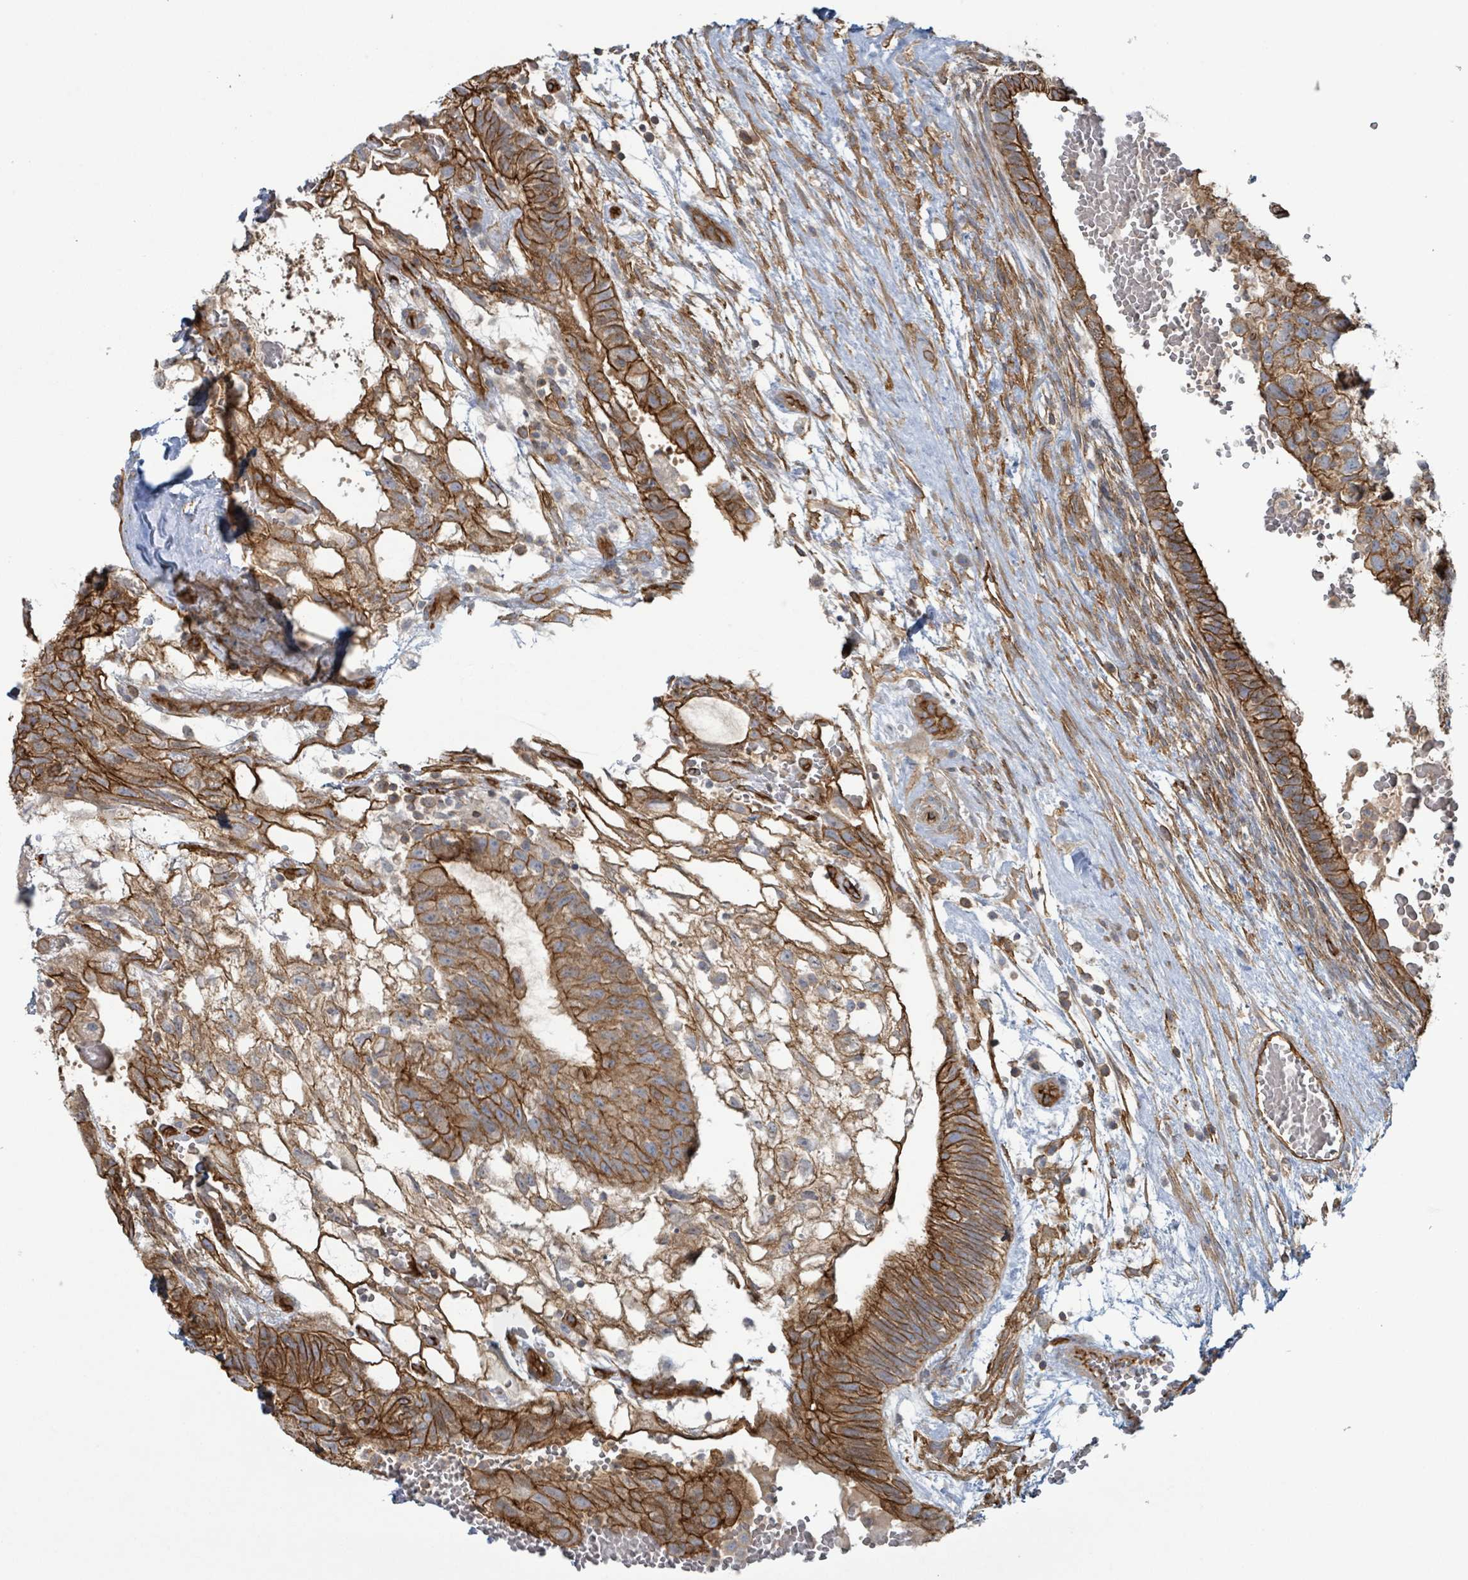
{"staining": {"intensity": "strong", "quantity": ">75%", "location": "cytoplasmic/membranous"}, "tissue": "testis cancer", "cell_type": "Tumor cells", "image_type": "cancer", "snomed": [{"axis": "morphology", "description": "Normal tissue, NOS"}, {"axis": "morphology", "description": "Carcinoma, Embryonal, NOS"}, {"axis": "topography", "description": "Testis"}], "caption": "Strong cytoplasmic/membranous staining is appreciated in approximately >75% of tumor cells in testis embryonal carcinoma.", "gene": "LDOC1", "patient": {"sex": "male", "age": 32}}